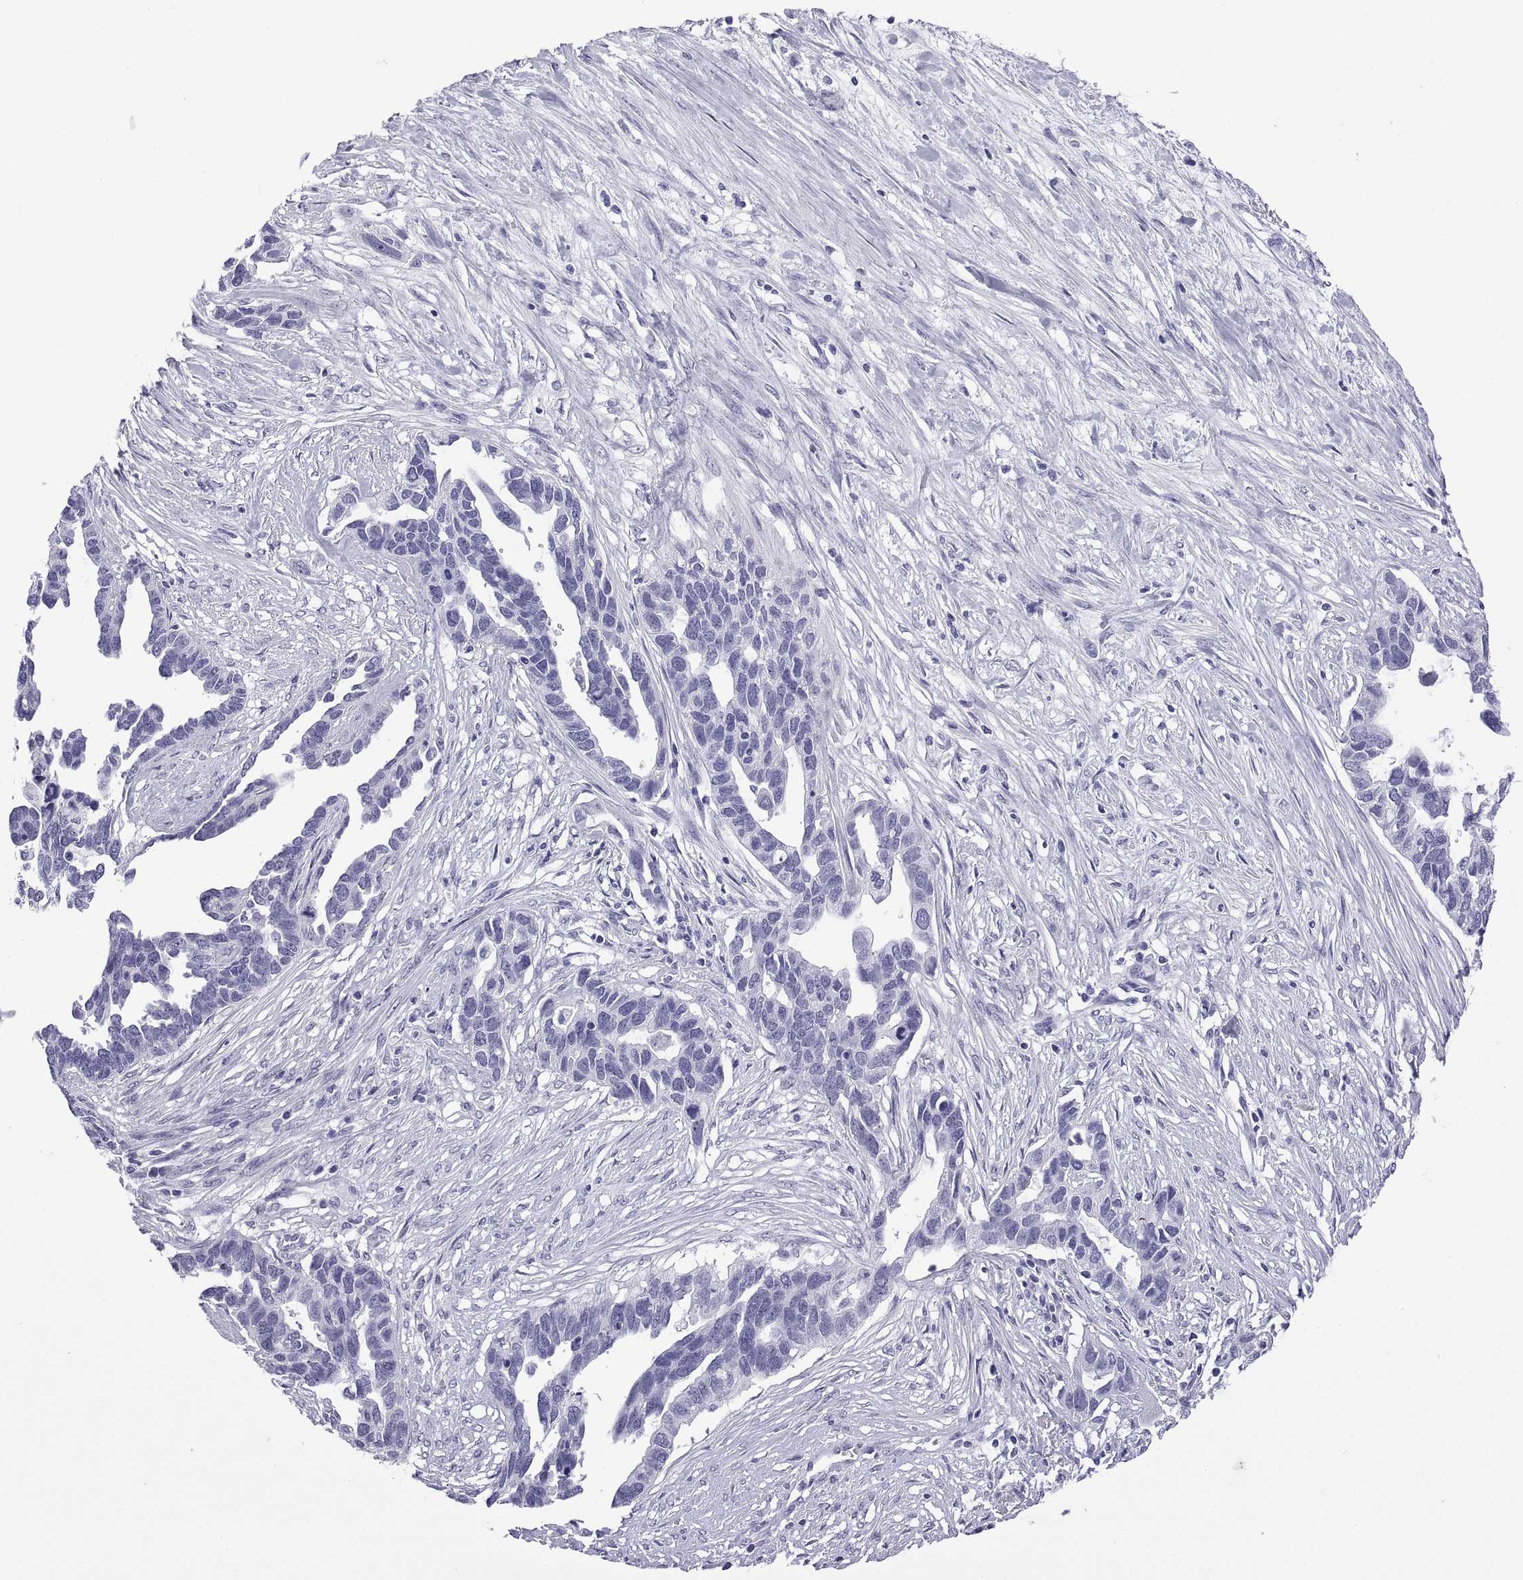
{"staining": {"intensity": "negative", "quantity": "none", "location": "none"}, "tissue": "ovarian cancer", "cell_type": "Tumor cells", "image_type": "cancer", "snomed": [{"axis": "morphology", "description": "Cystadenocarcinoma, serous, NOS"}, {"axis": "topography", "description": "Ovary"}], "caption": "DAB immunohistochemical staining of ovarian cancer (serous cystadenocarcinoma) exhibits no significant expression in tumor cells.", "gene": "VSX2", "patient": {"sex": "female", "age": 54}}